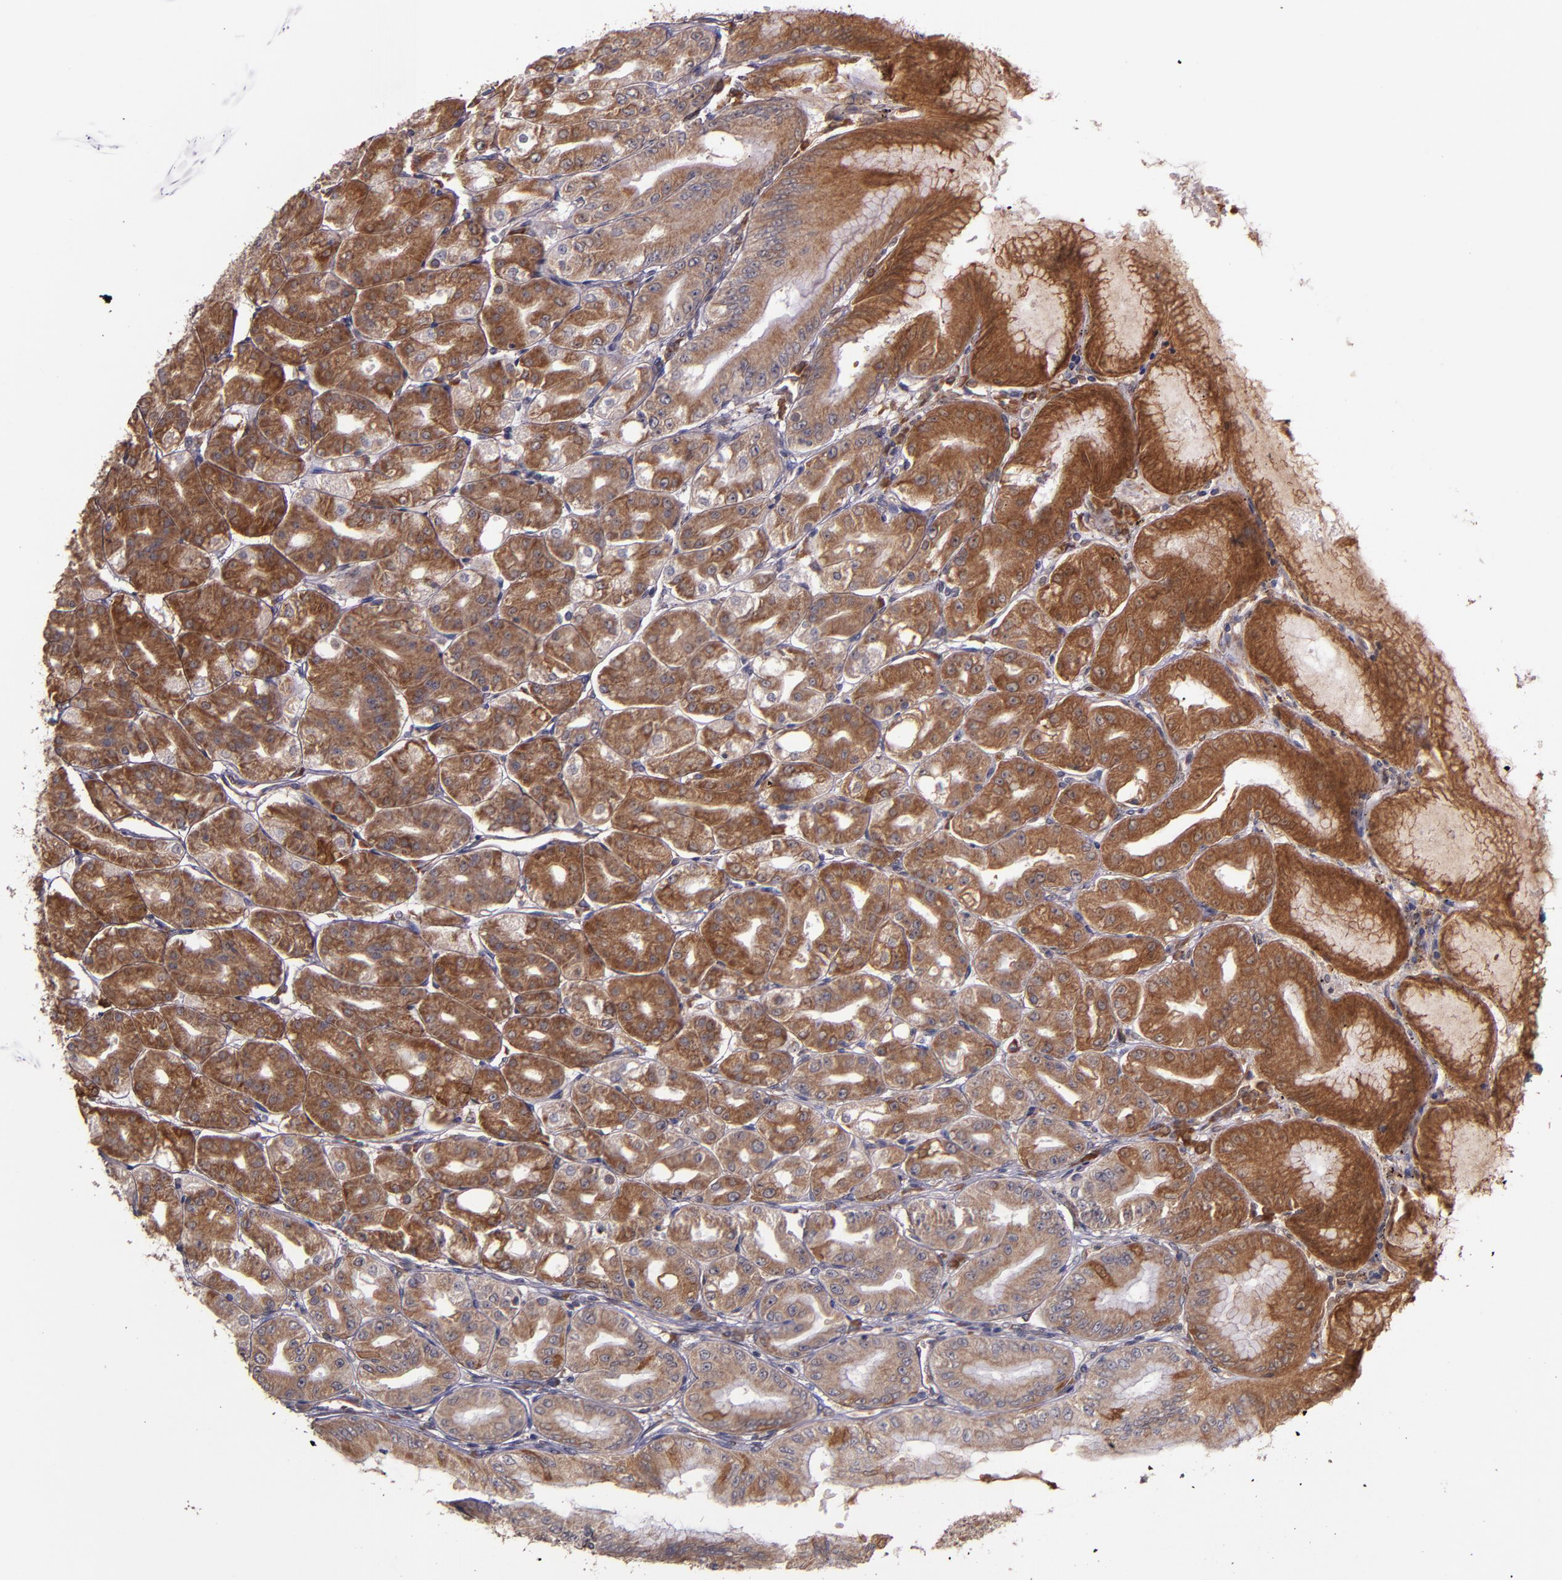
{"staining": {"intensity": "moderate", "quantity": "25%-75%", "location": "cytoplasmic/membranous"}, "tissue": "stomach", "cell_type": "Glandular cells", "image_type": "normal", "snomed": [{"axis": "morphology", "description": "Normal tissue, NOS"}, {"axis": "topography", "description": "Stomach, lower"}], "caption": "Unremarkable stomach shows moderate cytoplasmic/membranous expression in about 25%-75% of glandular cells, visualized by immunohistochemistry. Using DAB (3,3'-diaminobenzidine) (brown) and hematoxylin (blue) stains, captured at high magnification using brightfield microscopy.", "gene": "PRAF2", "patient": {"sex": "male", "age": 71}}